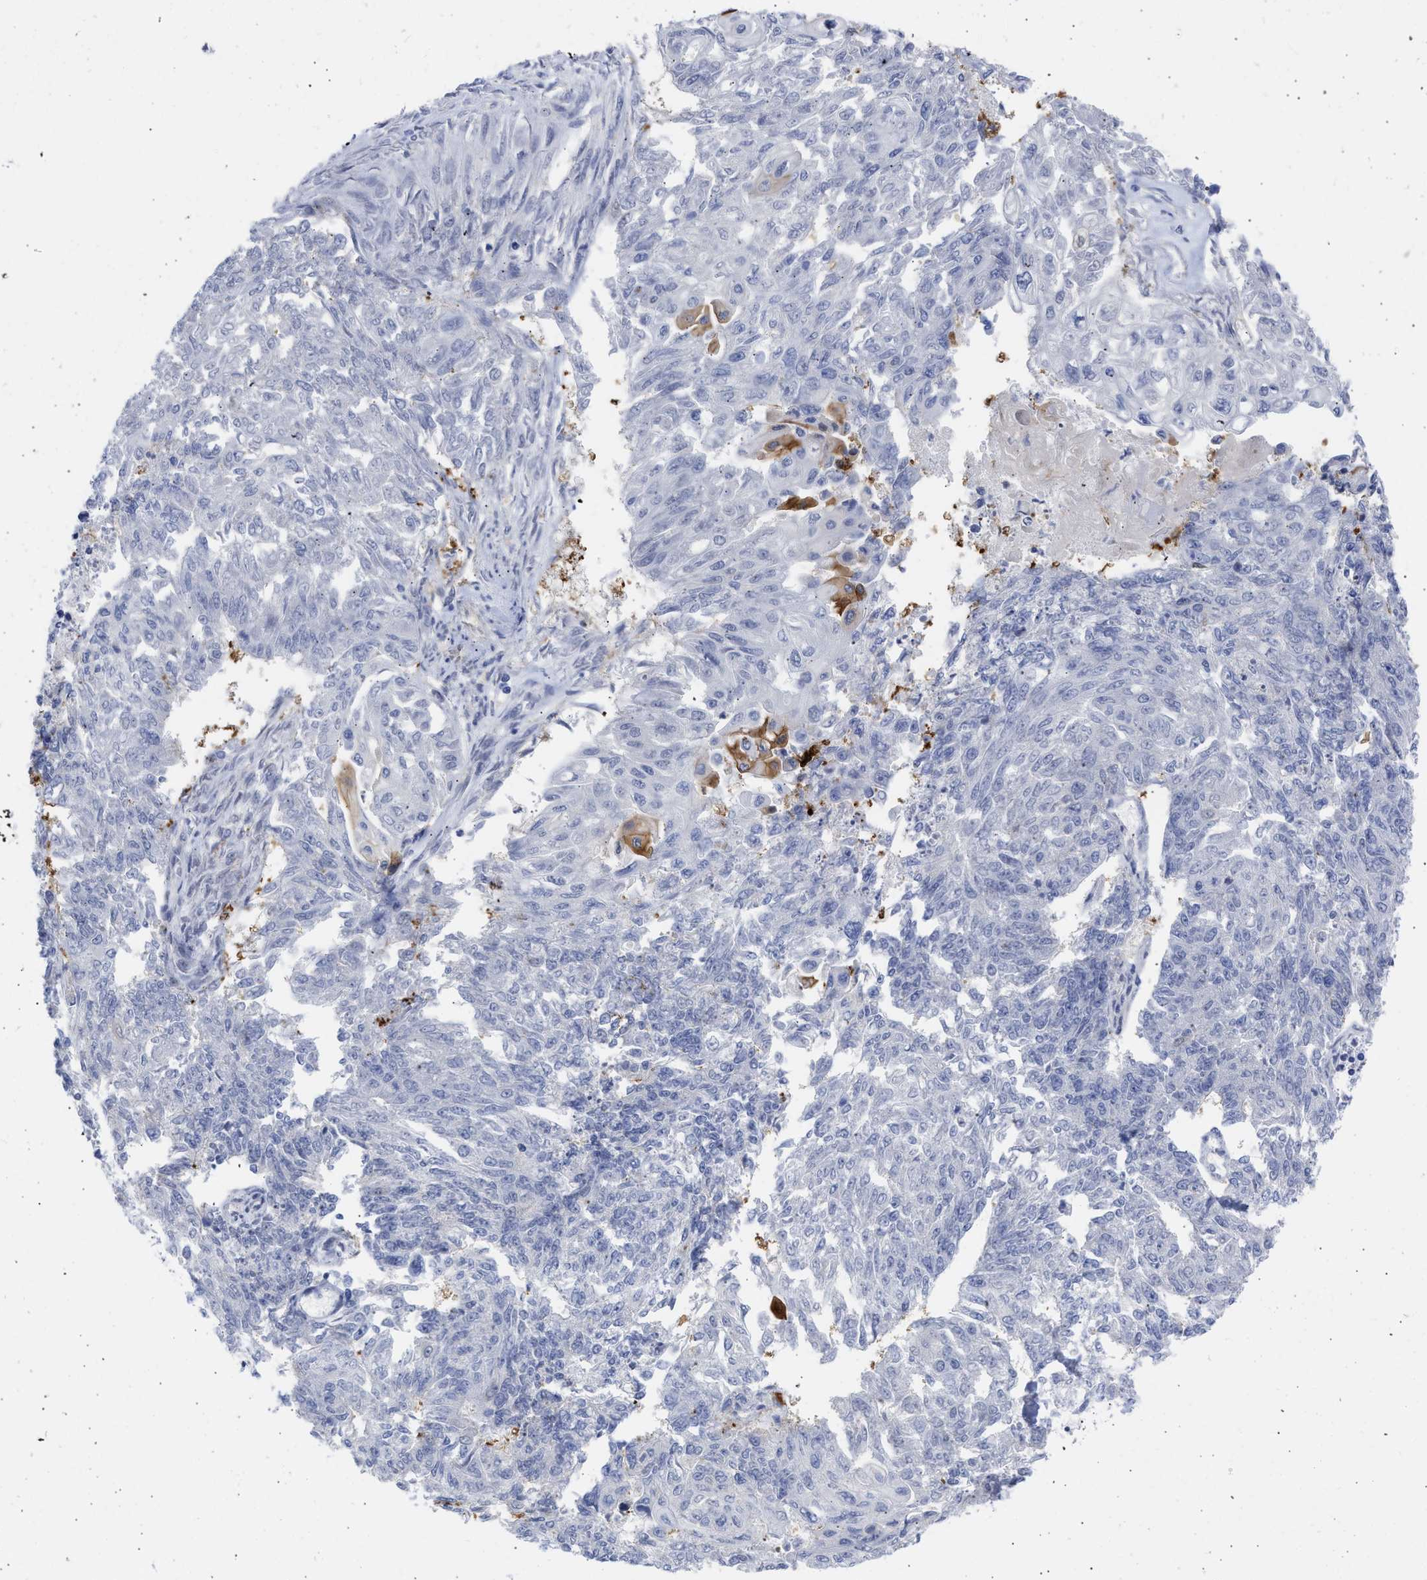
{"staining": {"intensity": "negative", "quantity": "none", "location": "none"}, "tissue": "endometrial cancer", "cell_type": "Tumor cells", "image_type": "cancer", "snomed": [{"axis": "morphology", "description": "Adenocarcinoma, NOS"}, {"axis": "topography", "description": "Endometrium"}], "caption": "IHC histopathology image of human endometrial cancer (adenocarcinoma) stained for a protein (brown), which shows no expression in tumor cells.", "gene": "THRA", "patient": {"sex": "female", "age": 32}}